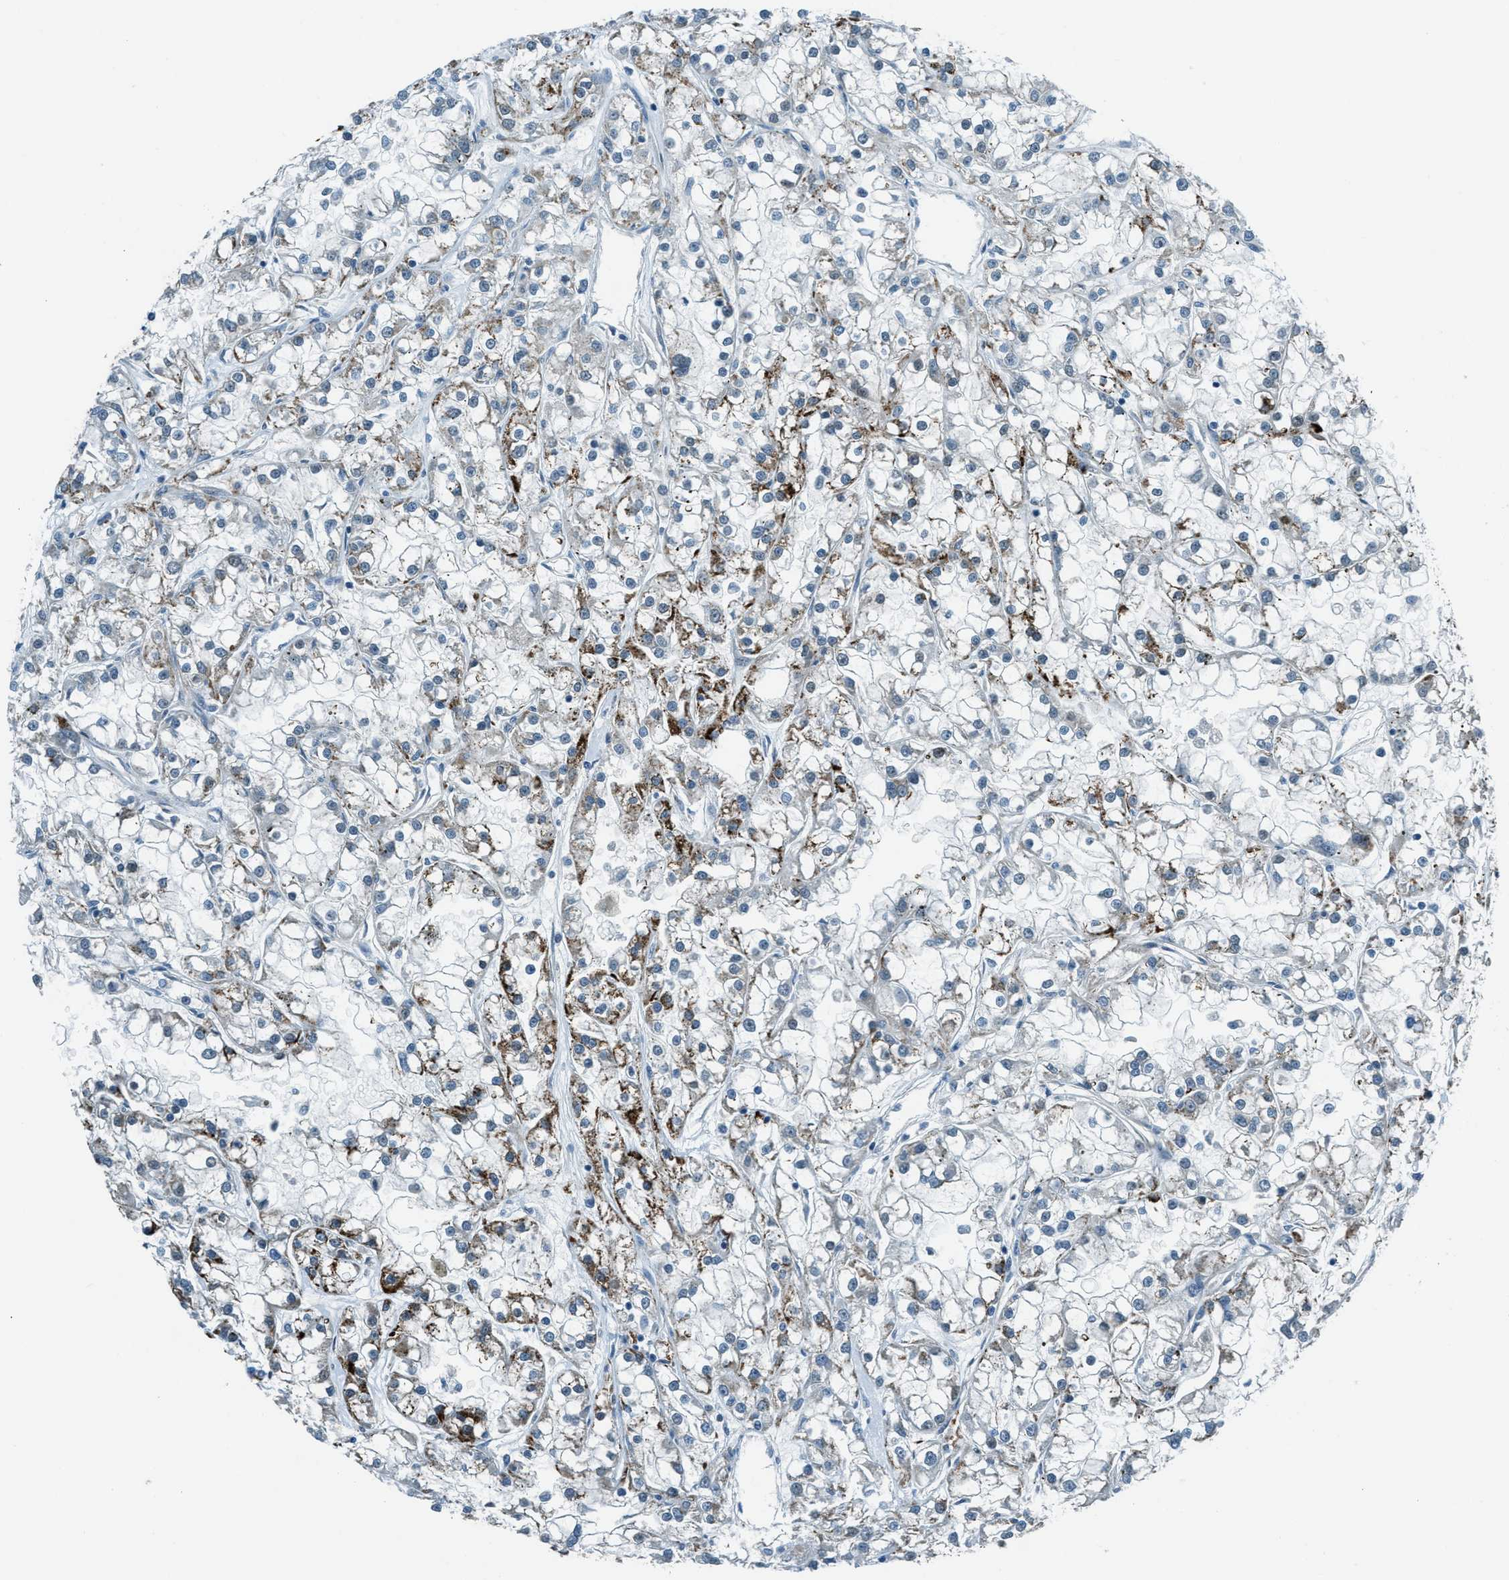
{"staining": {"intensity": "moderate", "quantity": "<25%", "location": "cytoplasmic/membranous"}, "tissue": "renal cancer", "cell_type": "Tumor cells", "image_type": "cancer", "snomed": [{"axis": "morphology", "description": "Adenocarcinoma, NOS"}, {"axis": "topography", "description": "Kidney"}], "caption": "This micrograph reveals immunohistochemistry staining of renal cancer (adenocarcinoma), with low moderate cytoplasmic/membranous positivity in about <25% of tumor cells.", "gene": "NPEPL1", "patient": {"sex": "female", "age": 52}}